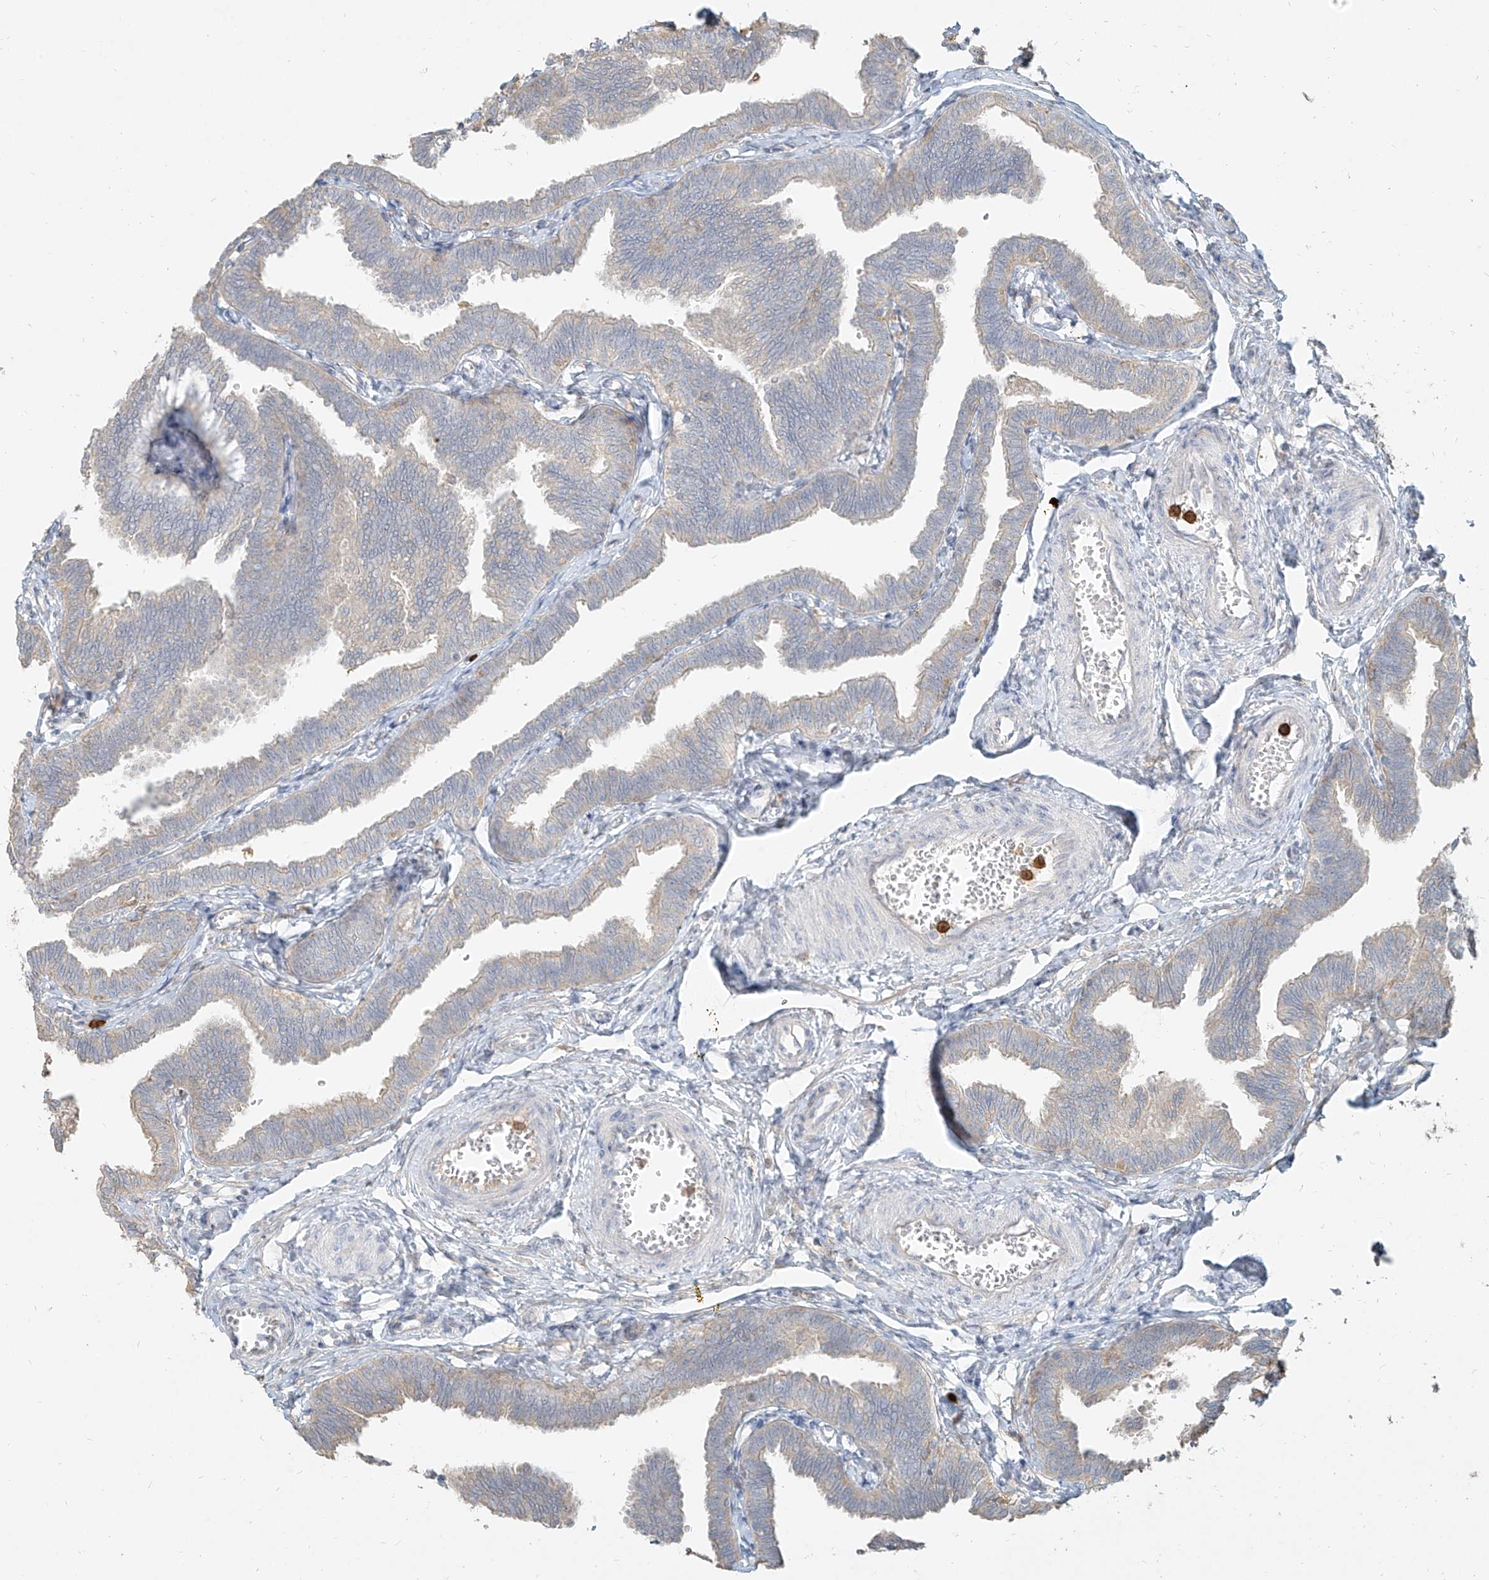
{"staining": {"intensity": "weak", "quantity": "25%-75%", "location": "cytoplasmic/membranous"}, "tissue": "fallopian tube", "cell_type": "Glandular cells", "image_type": "normal", "snomed": [{"axis": "morphology", "description": "Normal tissue, NOS"}, {"axis": "topography", "description": "Fallopian tube"}, {"axis": "topography", "description": "Ovary"}], "caption": "The micrograph shows a brown stain indicating the presence of a protein in the cytoplasmic/membranous of glandular cells in fallopian tube. (DAB = brown stain, brightfield microscopy at high magnification).", "gene": "PGD", "patient": {"sex": "female", "age": 23}}